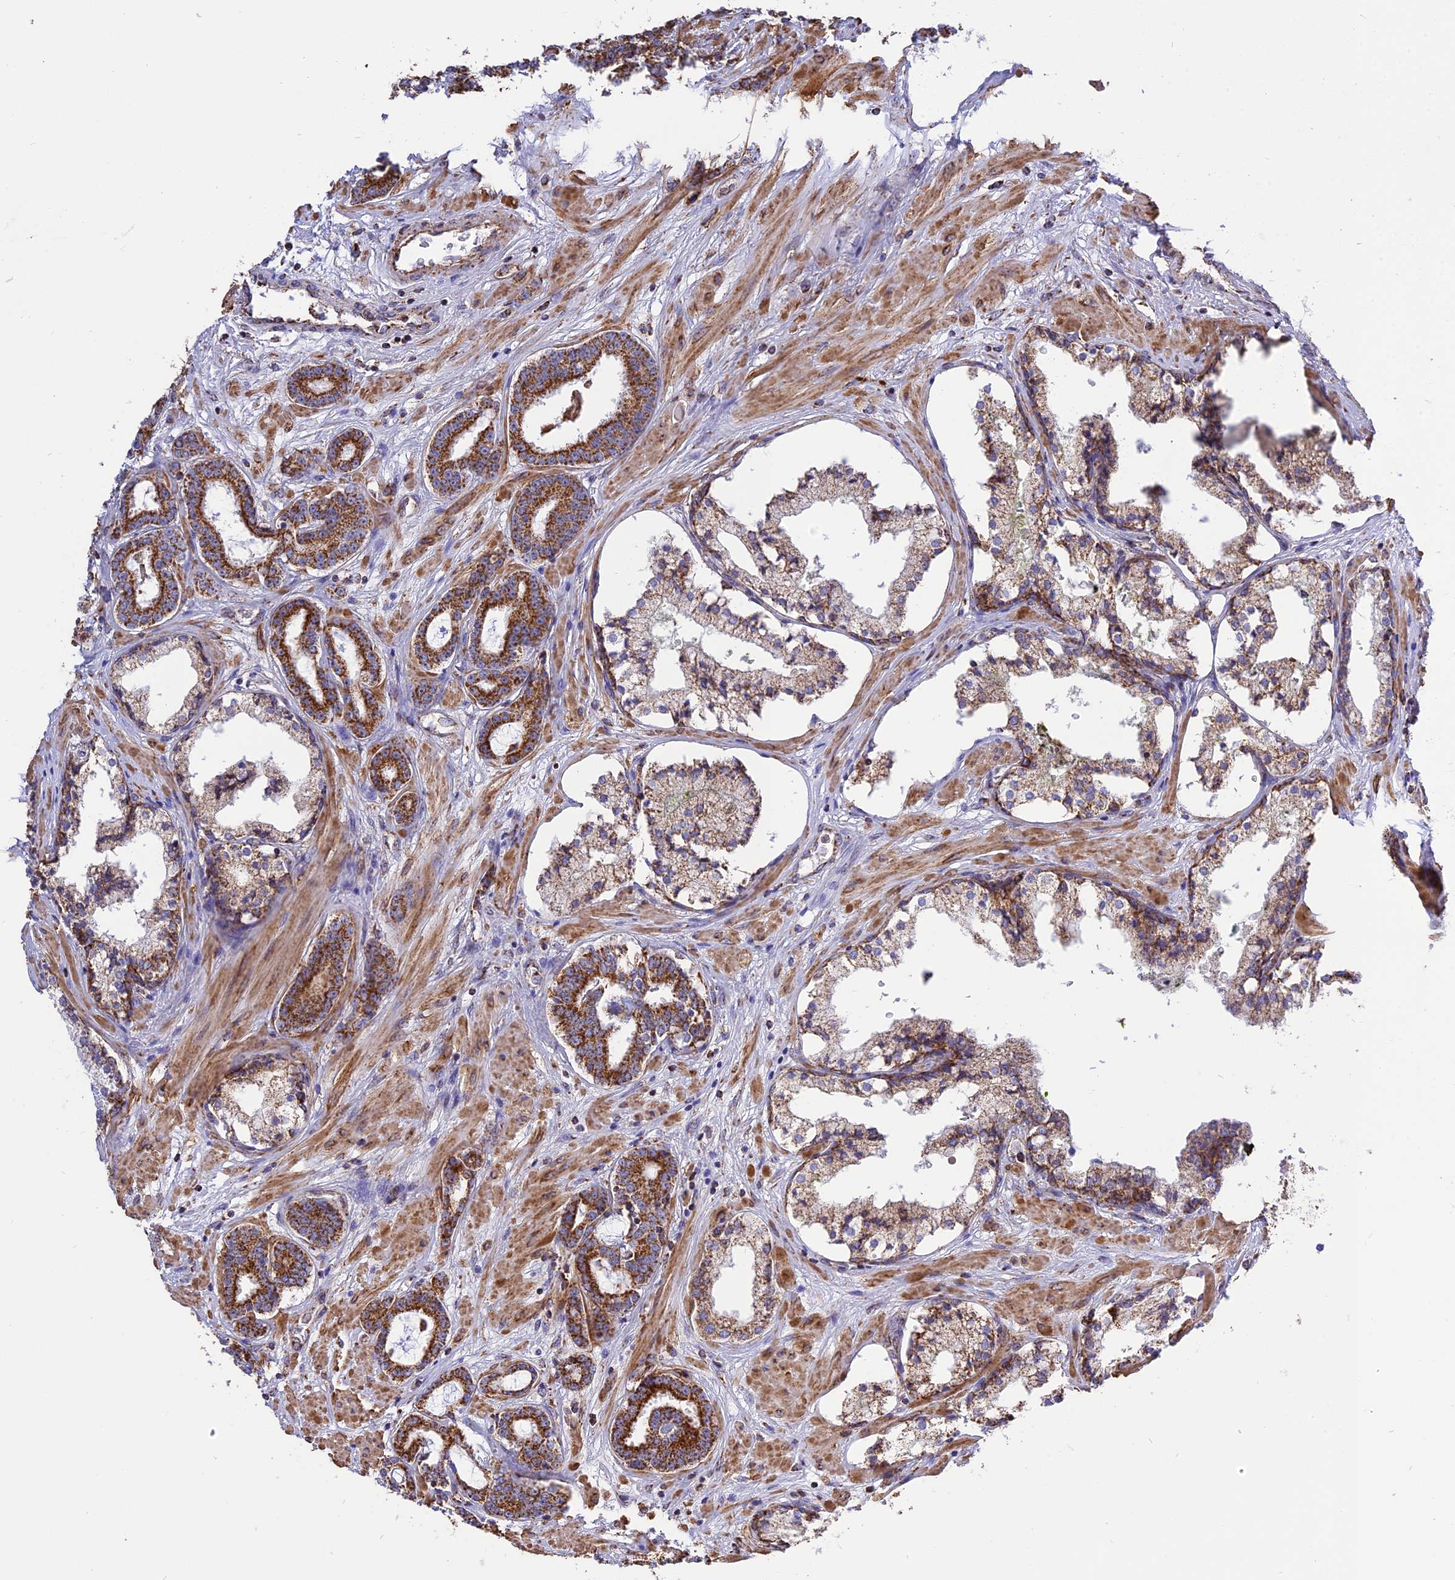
{"staining": {"intensity": "strong", "quantity": ">75%", "location": "cytoplasmic/membranous"}, "tissue": "prostate cancer", "cell_type": "Tumor cells", "image_type": "cancer", "snomed": [{"axis": "morphology", "description": "Adenocarcinoma, High grade"}, {"axis": "topography", "description": "Prostate"}], "caption": "Protein staining of prostate cancer (high-grade adenocarcinoma) tissue reveals strong cytoplasmic/membranous staining in about >75% of tumor cells.", "gene": "TTC4", "patient": {"sex": "male", "age": 58}}